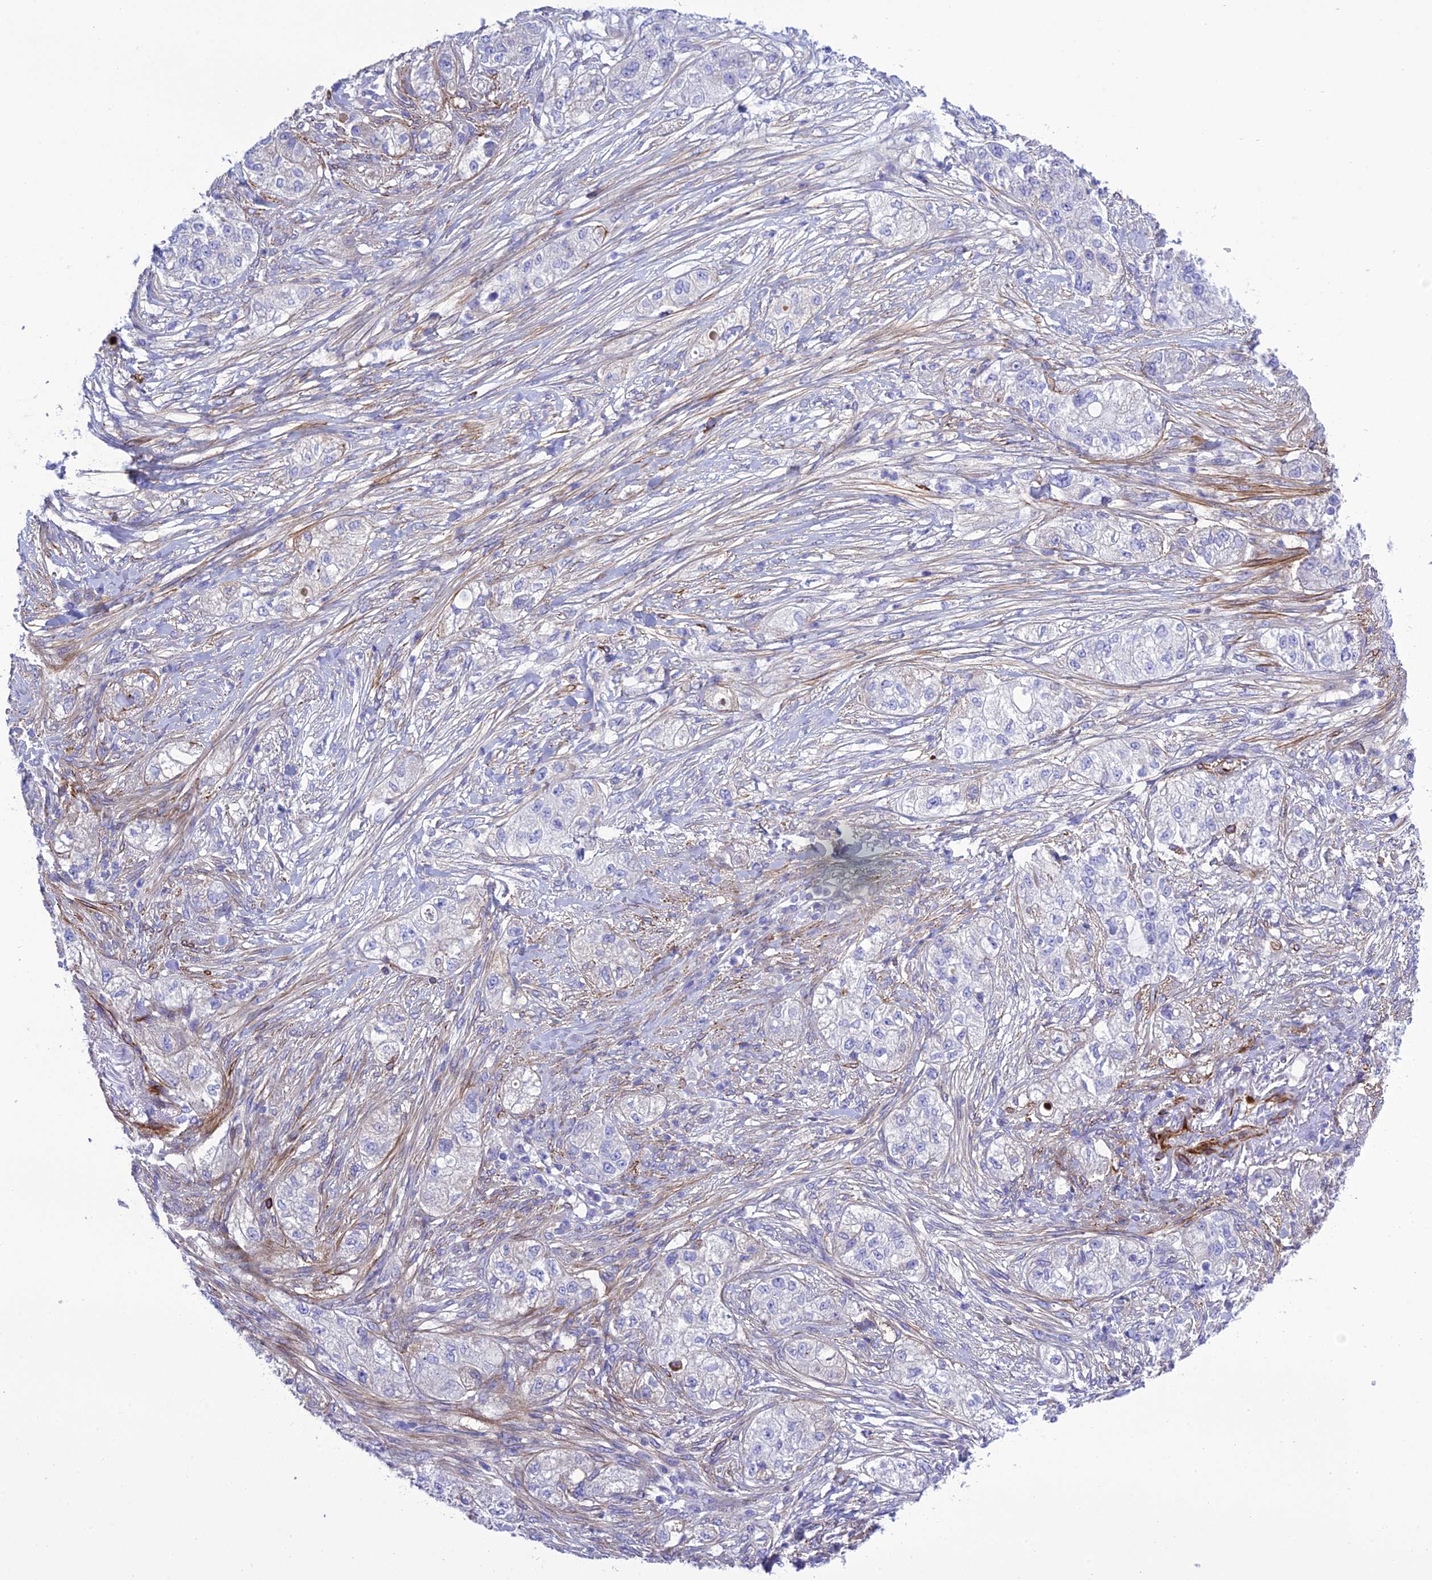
{"staining": {"intensity": "negative", "quantity": "none", "location": "none"}, "tissue": "pancreatic cancer", "cell_type": "Tumor cells", "image_type": "cancer", "snomed": [{"axis": "morphology", "description": "Adenocarcinoma, NOS"}, {"axis": "topography", "description": "Pancreas"}], "caption": "Tumor cells are negative for protein expression in human adenocarcinoma (pancreatic).", "gene": "FRA10AC1", "patient": {"sex": "female", "age": 78}}